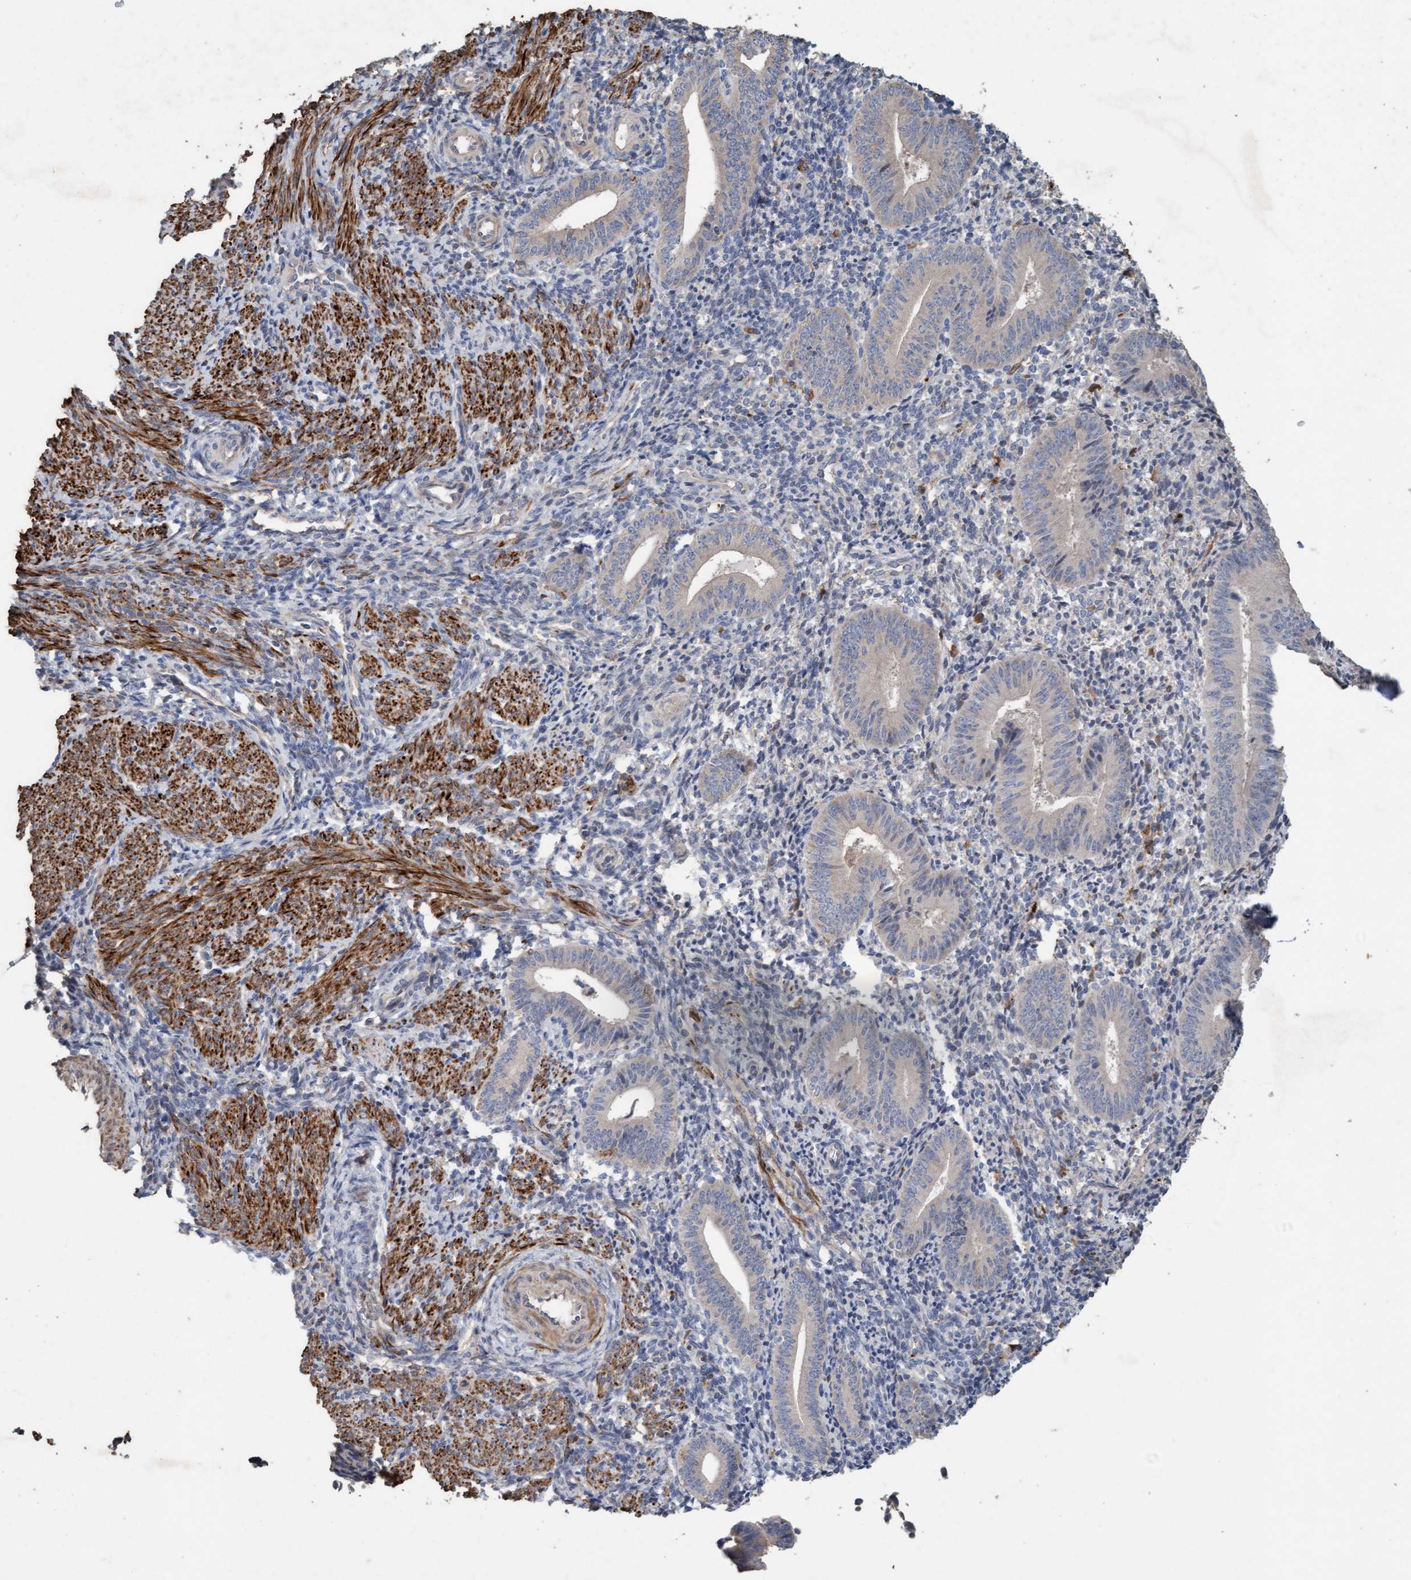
{"staining": {"intensity": "negative", "quantity": "none", "location": "none"}, "tissue": "endometrium", "cell_type": "Cells in endometrial stroma", "image_type": "normal", "snomed": [{"axis": "morphology", "description": "Normal tissue, NOS"}, {"axis": "topography", "description": "Uterus"}, {"axis": "topography", "description": "Endometrium"}], "caption": "Cells in endometrial stroma show no significant protein staining in normal endometrium.", "gene": "LONRF1", "patient": {"sex": "female", "age": 33}}